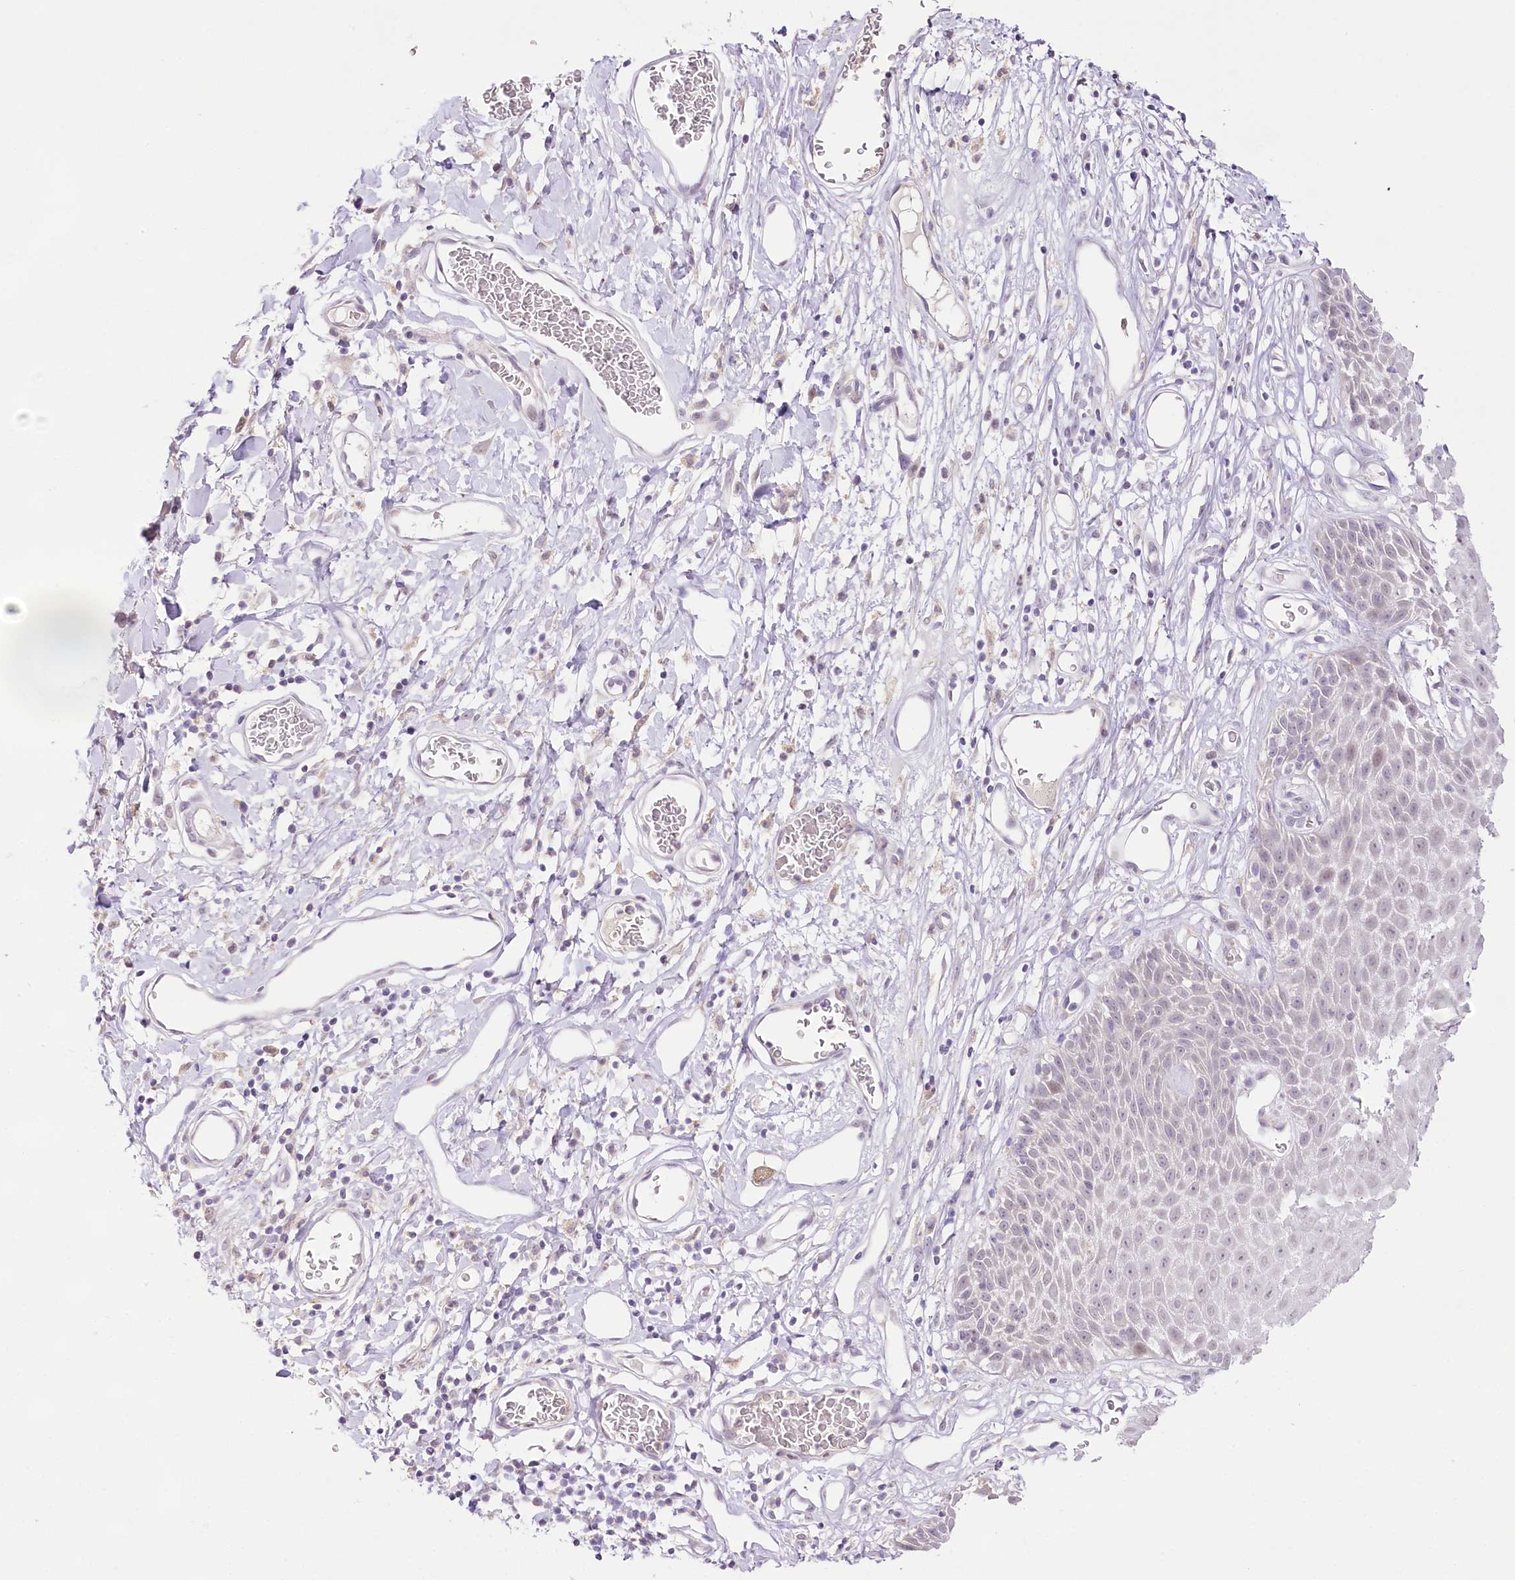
{"staining": {"intensity": "weak", "quantity": "<25%", "location": "cytoplasmic/membranous"}, "tissue": "skin", "cell_type": "Epidermal cells", "image_type": "normal", "snomed": [{"axis": "morphology", "description": "Normal tissue, NOS"}, {"axis": "topography", "description": "Vulva"}], "caption": "Epidermal cells show no significant protein positivity in normal skin.", "gene": "CCDC30", "patient": {"sex": "female", "age": 68}}